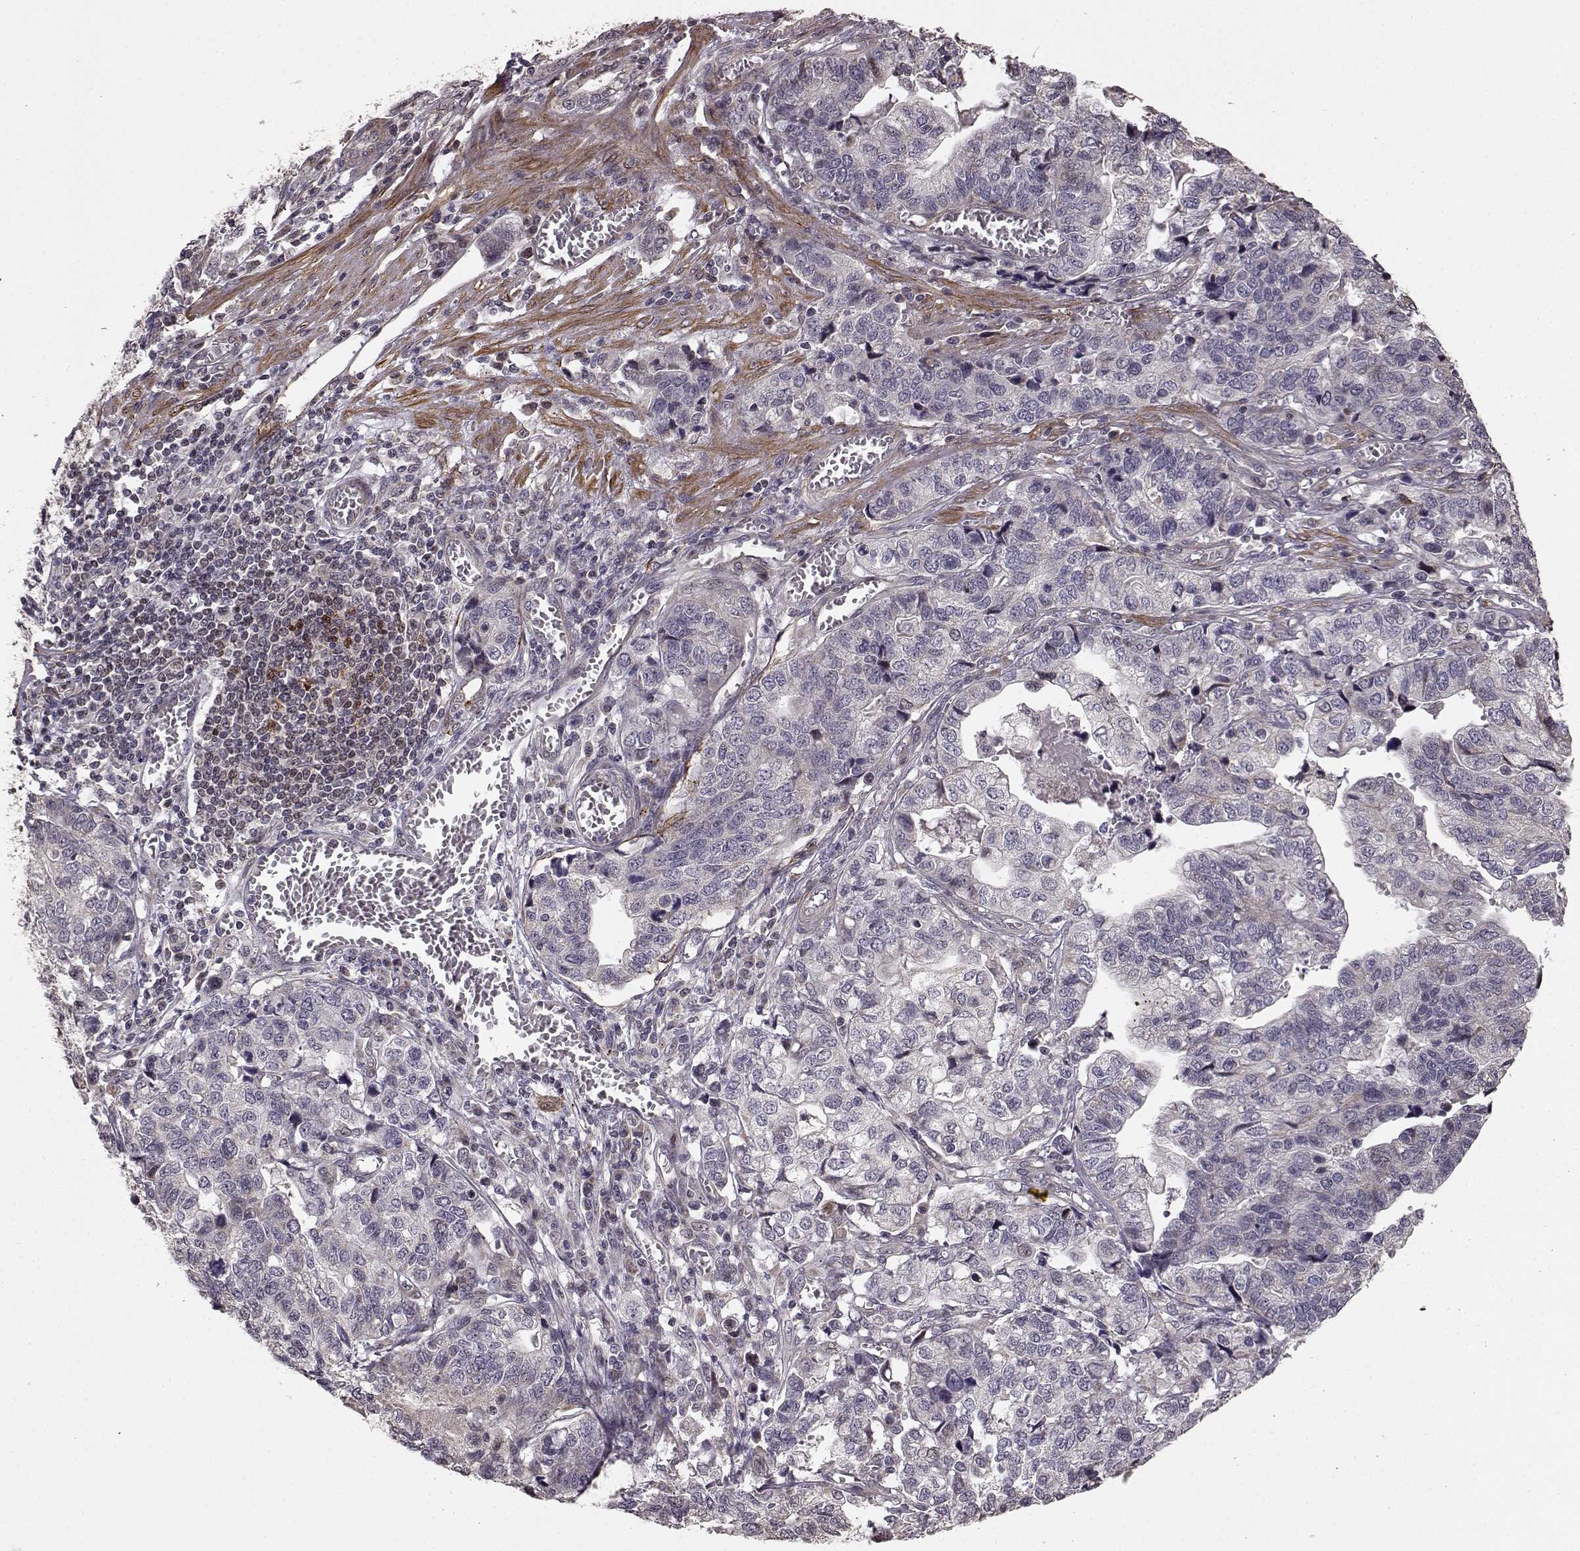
{"staining": {"intensity": "negative", "quantity": "none", "location": "none"}, "tissue": "stomach cancer", "cell_type": "Tumor cells", "image_type": "cancer", "snomed": [{"axis": "morphology", "description": "Adenocarcinoma, NOS"}, {"axis": "topography", "description": "Stomach, upper"}], "caption": "Micrograph shows no significant protein expression in tumor cells of stomach cancer.", "gene": "BACH2", "patient": {"sex": "female", "age": 67}}